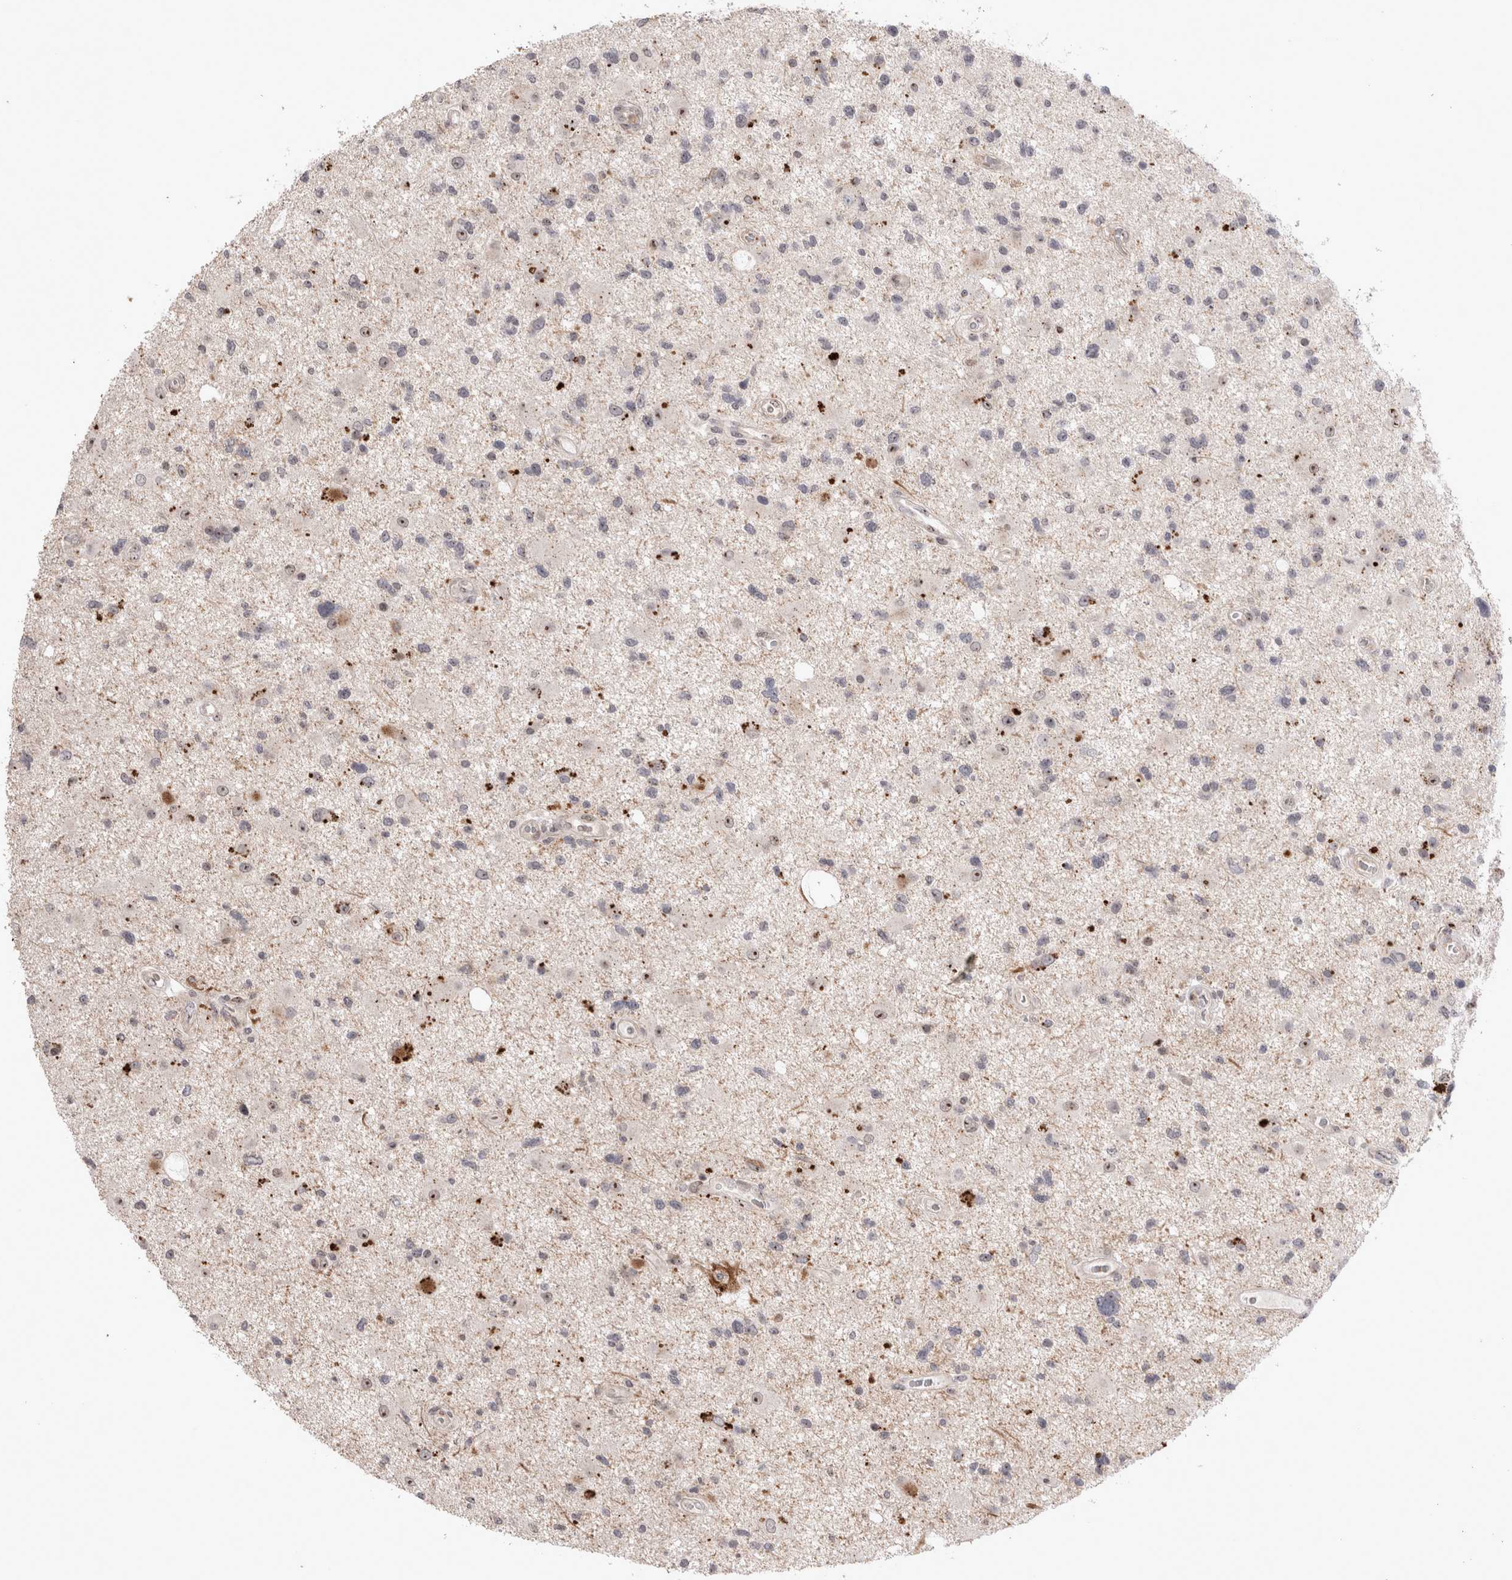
{"staining": {"intensity": "moderate", "quantity": "<25%", "location": "cytoplasmic/membranous,nuclear"}, "tissue": "glioma", "cell_type": "Tumor cells", "image_type": "cancer", "snomed": [{"axis": "morphology", "description": "Glioma, malignant, High grade"}, {"axis": "topography", "description": "Brain"}], "caption": "This photomicrograph reveals malignant glioma (high-grade) stained with immunohistochemistry (IHC) to label a protein in brown. The cytoplasmic/membranous and nuclear of tumor cells show moderate positivity for the protein. Nuclei are counter-stained blue.", "gene": "STK11", "patient": {"sex": "male", "age": 33}}